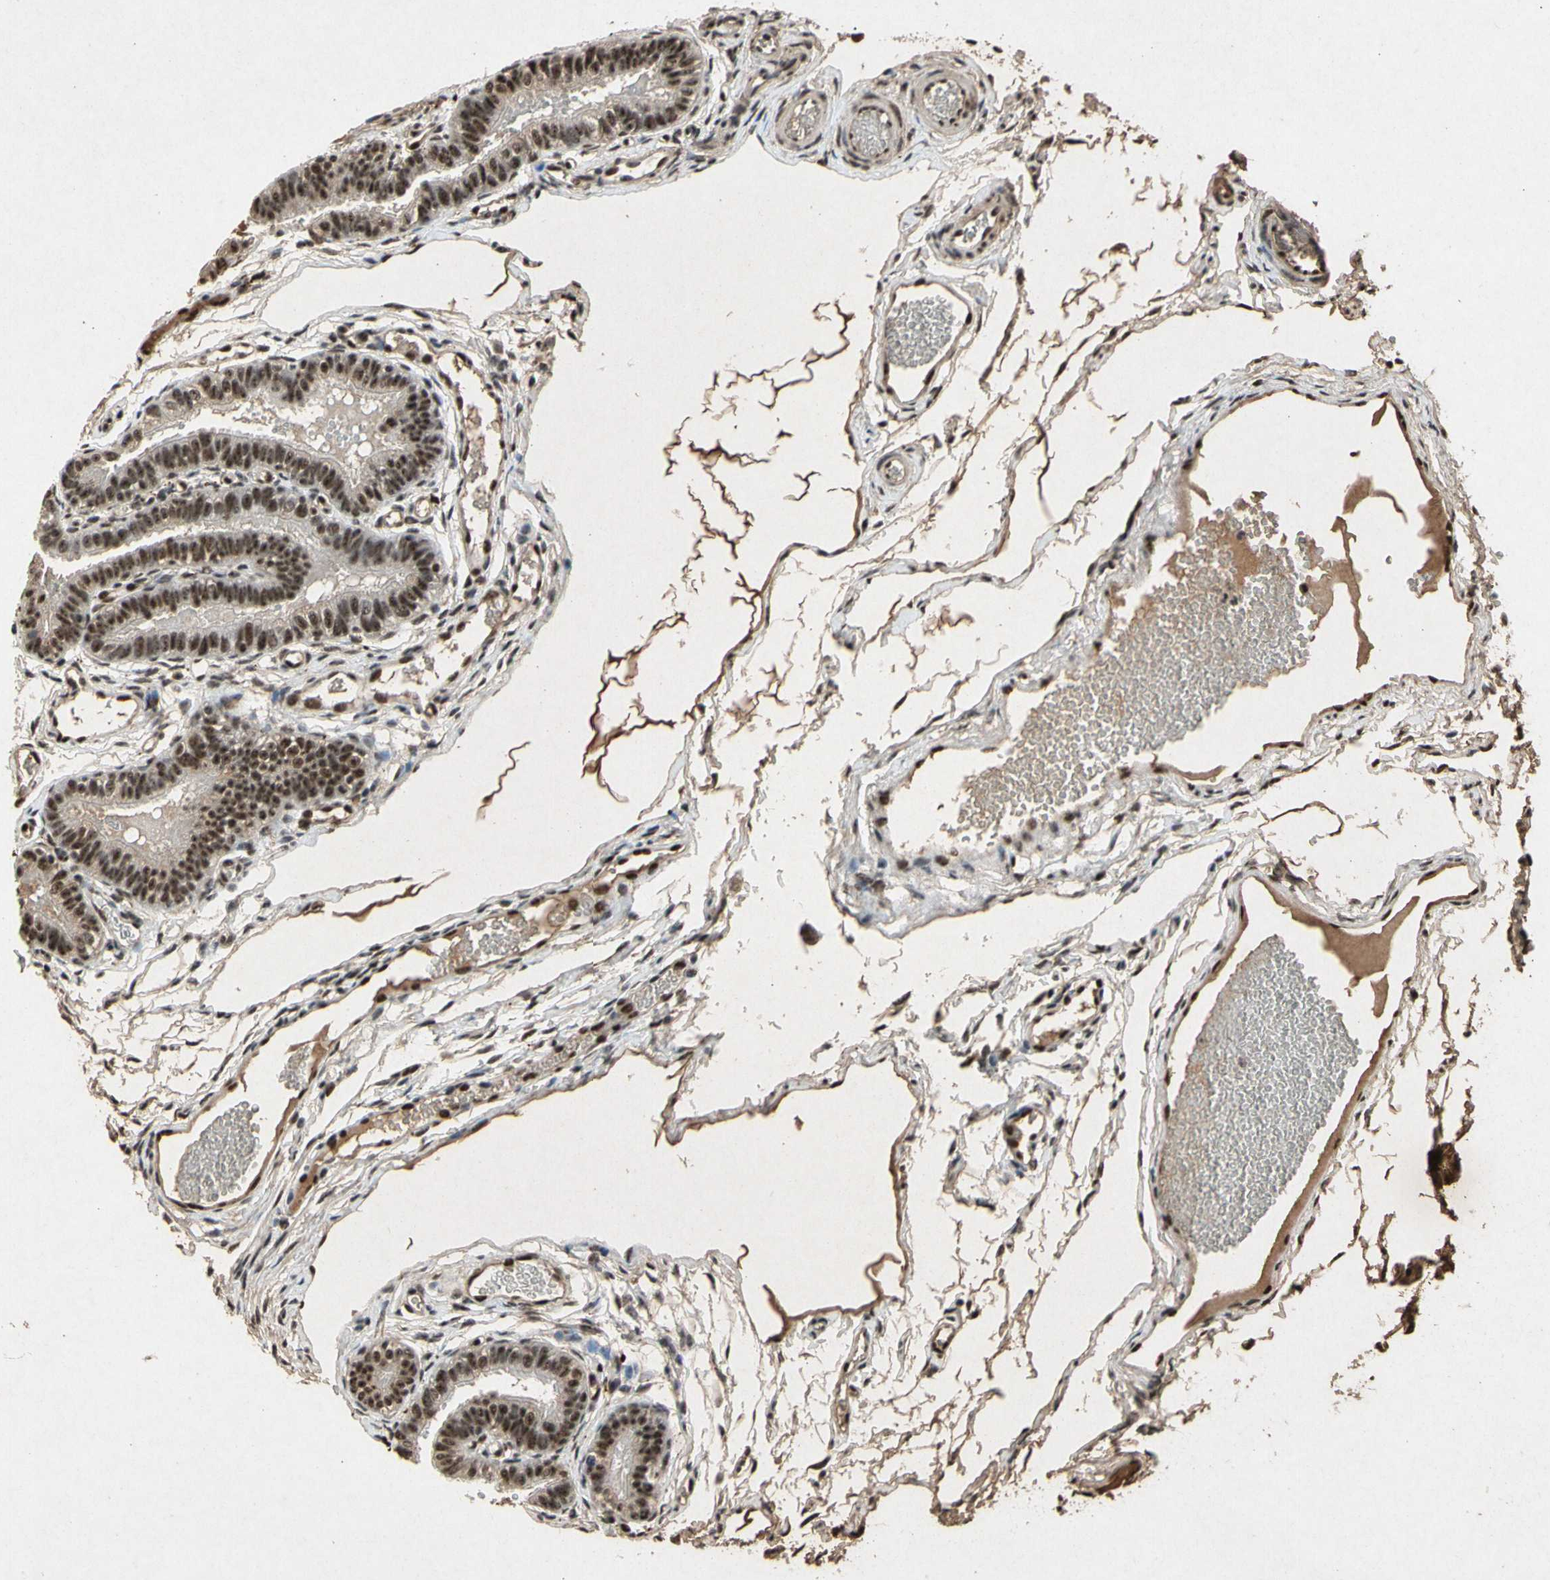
{"staining": {"intensity": "strong", "quantity": ">75%", "location": "cytoplasmic/membranous,nuclear"}, "tissue": "fallopian tube", "cell_type": "Glandular cells", "image_type": "normal", "snomed": [{"axis": "morphology", "description": "Normal tissue, NOS"}, {"axis": "topography", "description": "Fallopian tube"}, {"axis": "topography", "description": "Placenta"}], "caption": "The photomicrograph shows a brown stain indicating the presence of a protein in the cytoplasmic/membranous,nuclear of glandular cells in fallopian tube. Nuclei are stained in blue.", "gene": "PML", "patient": {"sex": "female", "age": 34}}